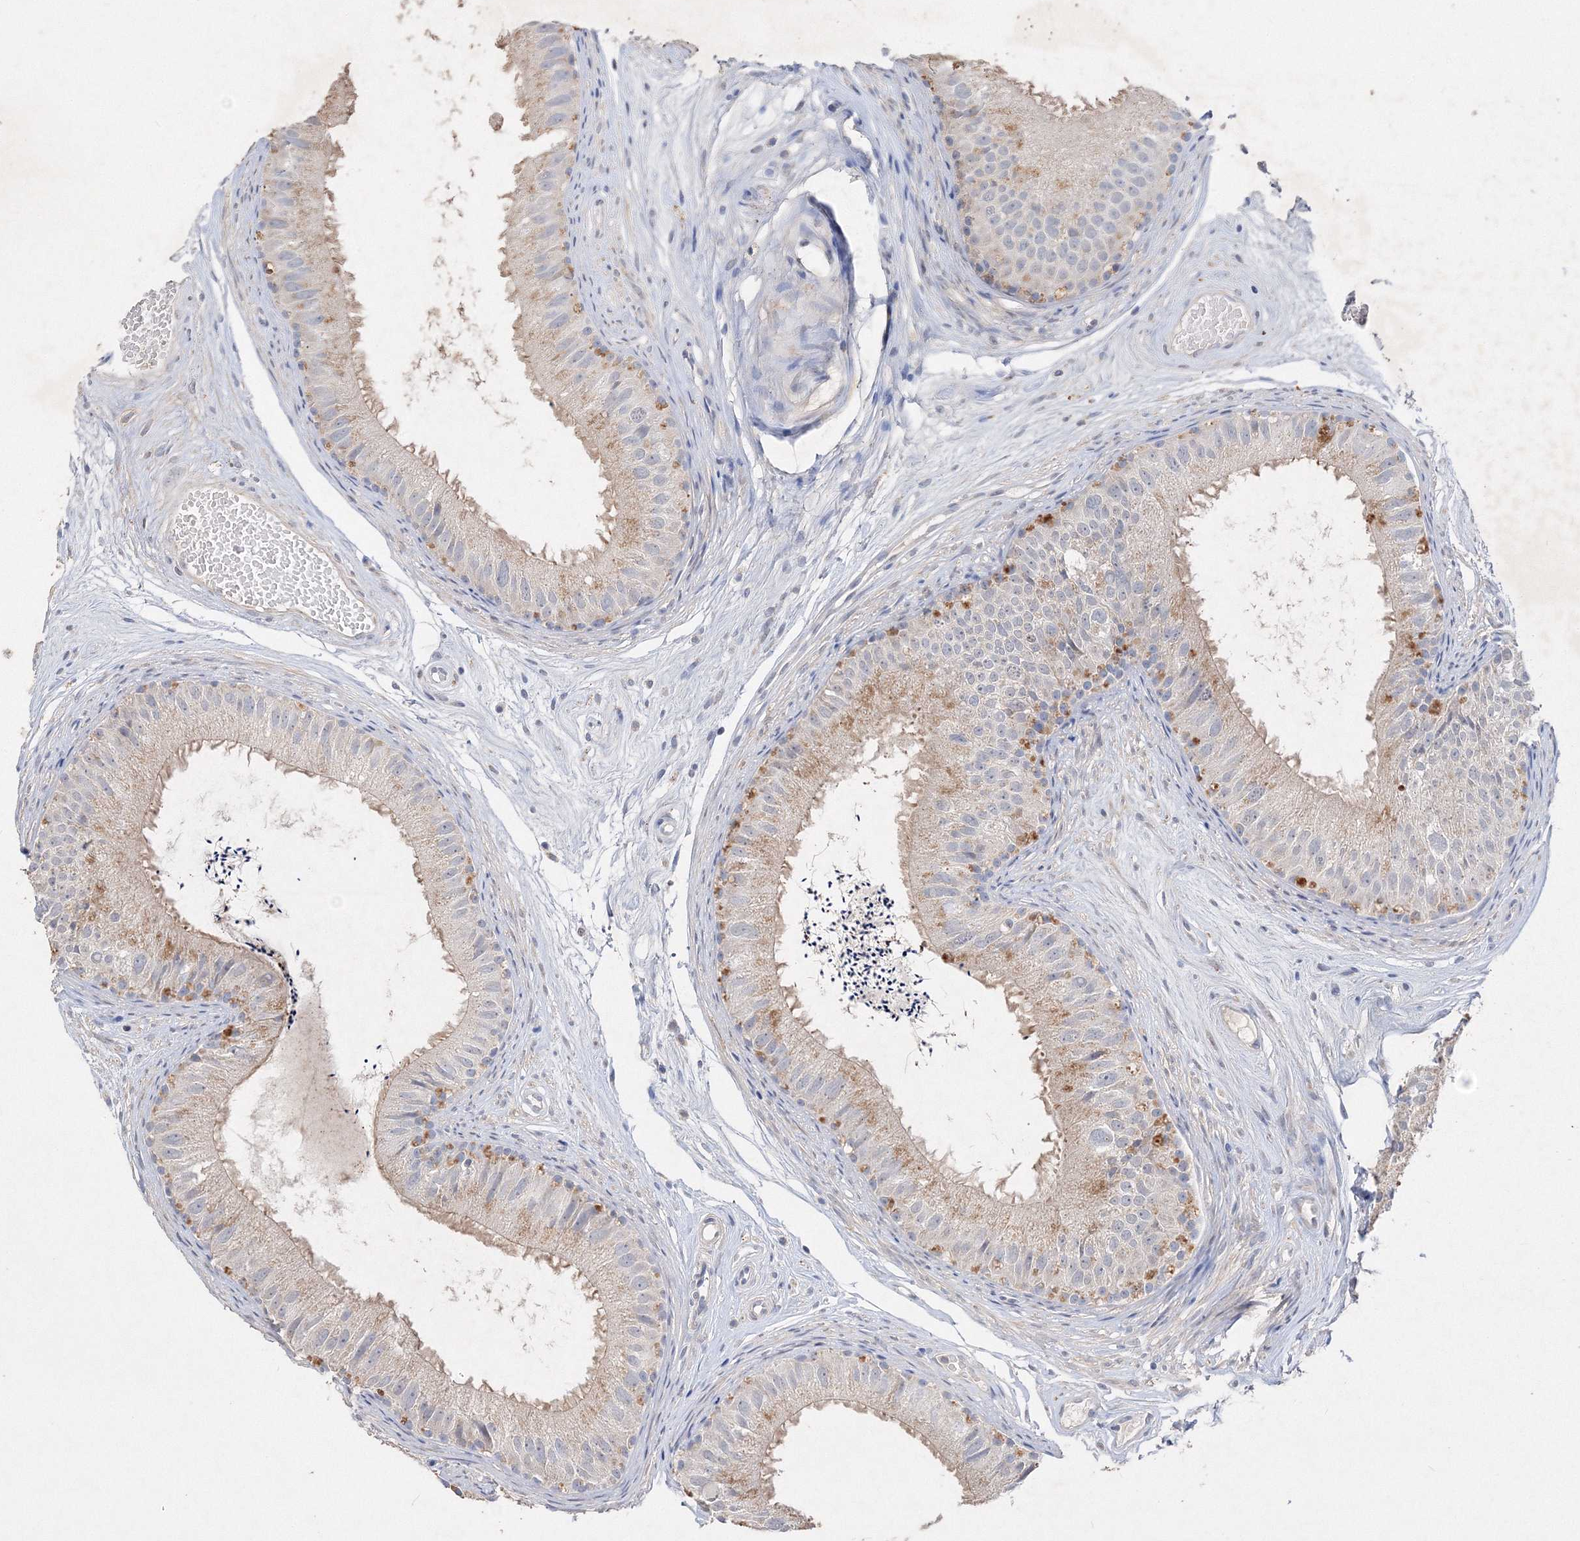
{"staining": {"intensity": "moderate", "quantity": "<25%", "location": "cytoplasmic/membranous"}, "tissue": "epididymis", "cell_type": "Glandular cells", "image_type": "normal", "snomed": [{"axis": "morphology", "description": "Normal tissue, NOS"}, {"axis": "topography", "description": "Epididymis"}], "caption": "This image reveals IHC staining of normal epididymis, with low moderate cytoplasmic/membranous staining in about <25% of glandular cells.", "gene": "GLS", "patient": {"sex": "male", "age": 77}}